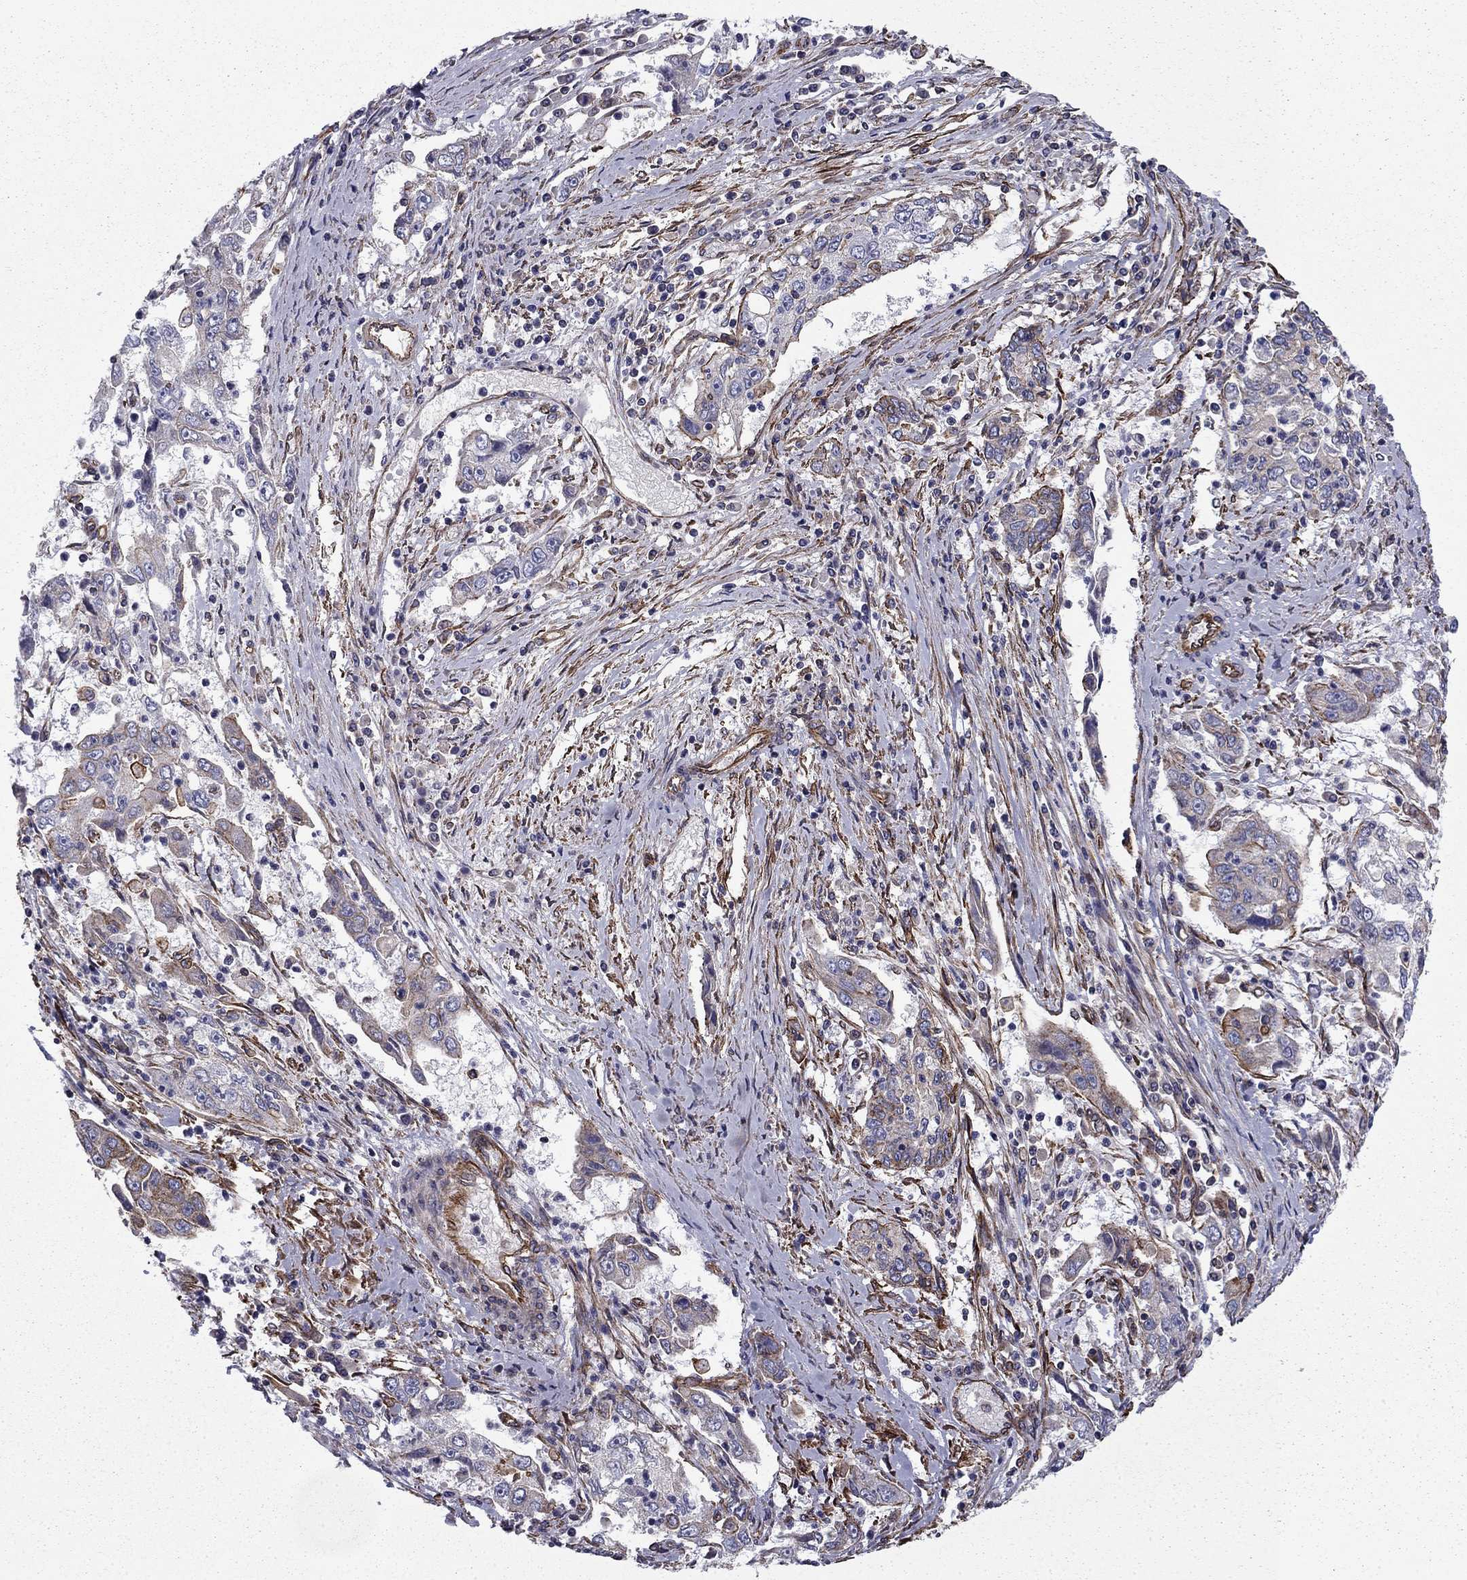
{"staining": {"intensity": "moderate", "quantity": "<25%", "location": "cytoplasmic/membranous"}, "tissue": "cervical cancer", "cell_type": "Tumor cells", "image_type": "cancer", "snomed": [{"axis": "morphology", "description": "Squamous cell carcinoma, NOS"}, {"axis": "topography", "description": "Cervix"}], "caption": "Moderate cytoplasmic/membranous protein staining is seen in about <25% of tumor cells in squamous cell carcinoma (cervical).", "gene": "SHMT1", "patient": {"sex": "female", "age": 36}}